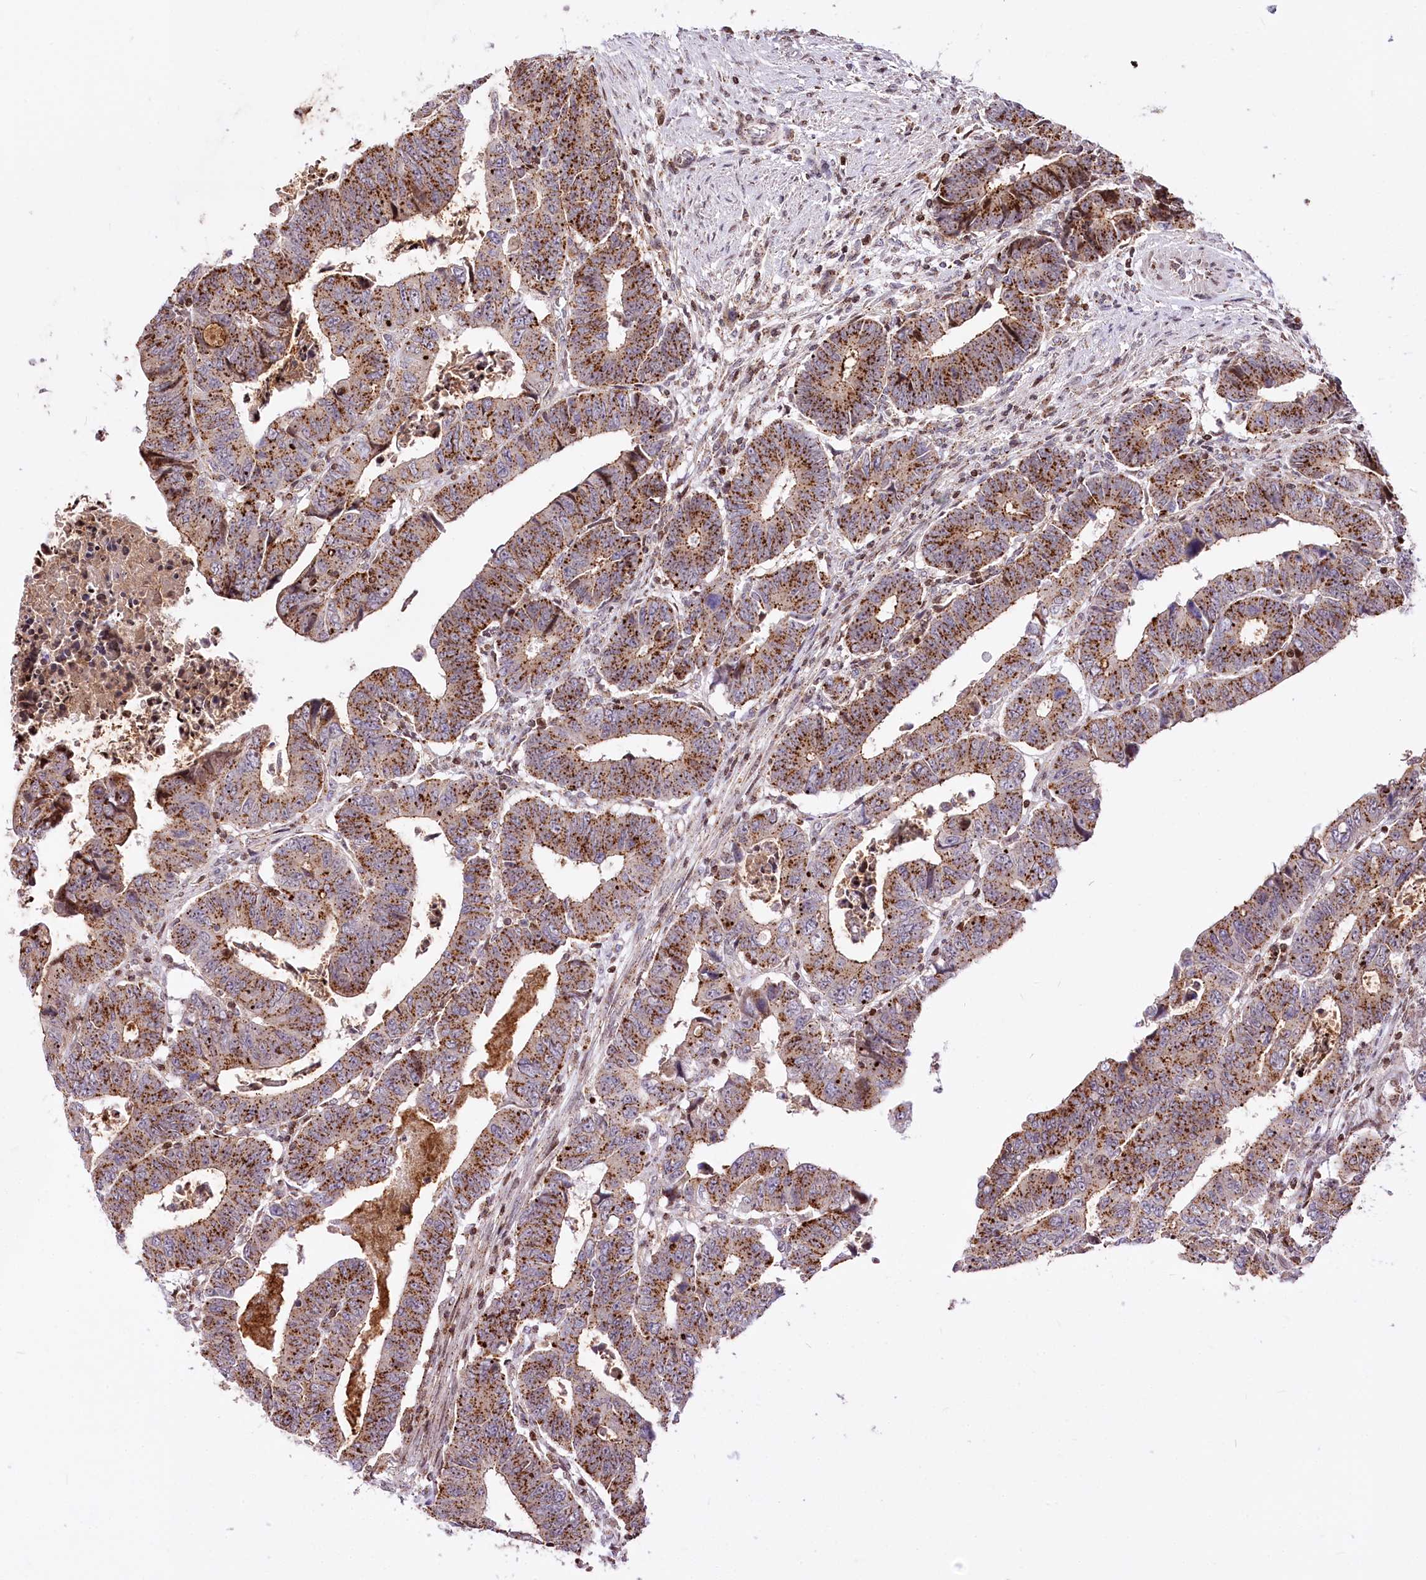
{"staining": {"intensity": "moderate", "quantity": ">75%", "location": "cytoplasmic/membranous"}, "tissue": "colorectal cancer", "cell_type": "Tumor cells", "image_type": "cancer", "snomed": [{"axis": "morphology", "description": "Normal tissue, NOS"}, {"axis": "morphology", "description": "Adenocarcinoma, NOS"}, {"axis": "topography", "description": "Rectum"}], "caption": "IHC staining of colorectal adenocarcinoma, which shows medium levels of moderate cytoplasmic/membranous expression in about >75% of tumor cells indicating moderate cytoplasmic/membranous protein positivity. The staining was performed using DAB (brown) for protein detection and nuclei were counterstained in hematoxylin (blue).", "gene": "ZFYVE27", "patient": {"sex": "female", "age": 65}}